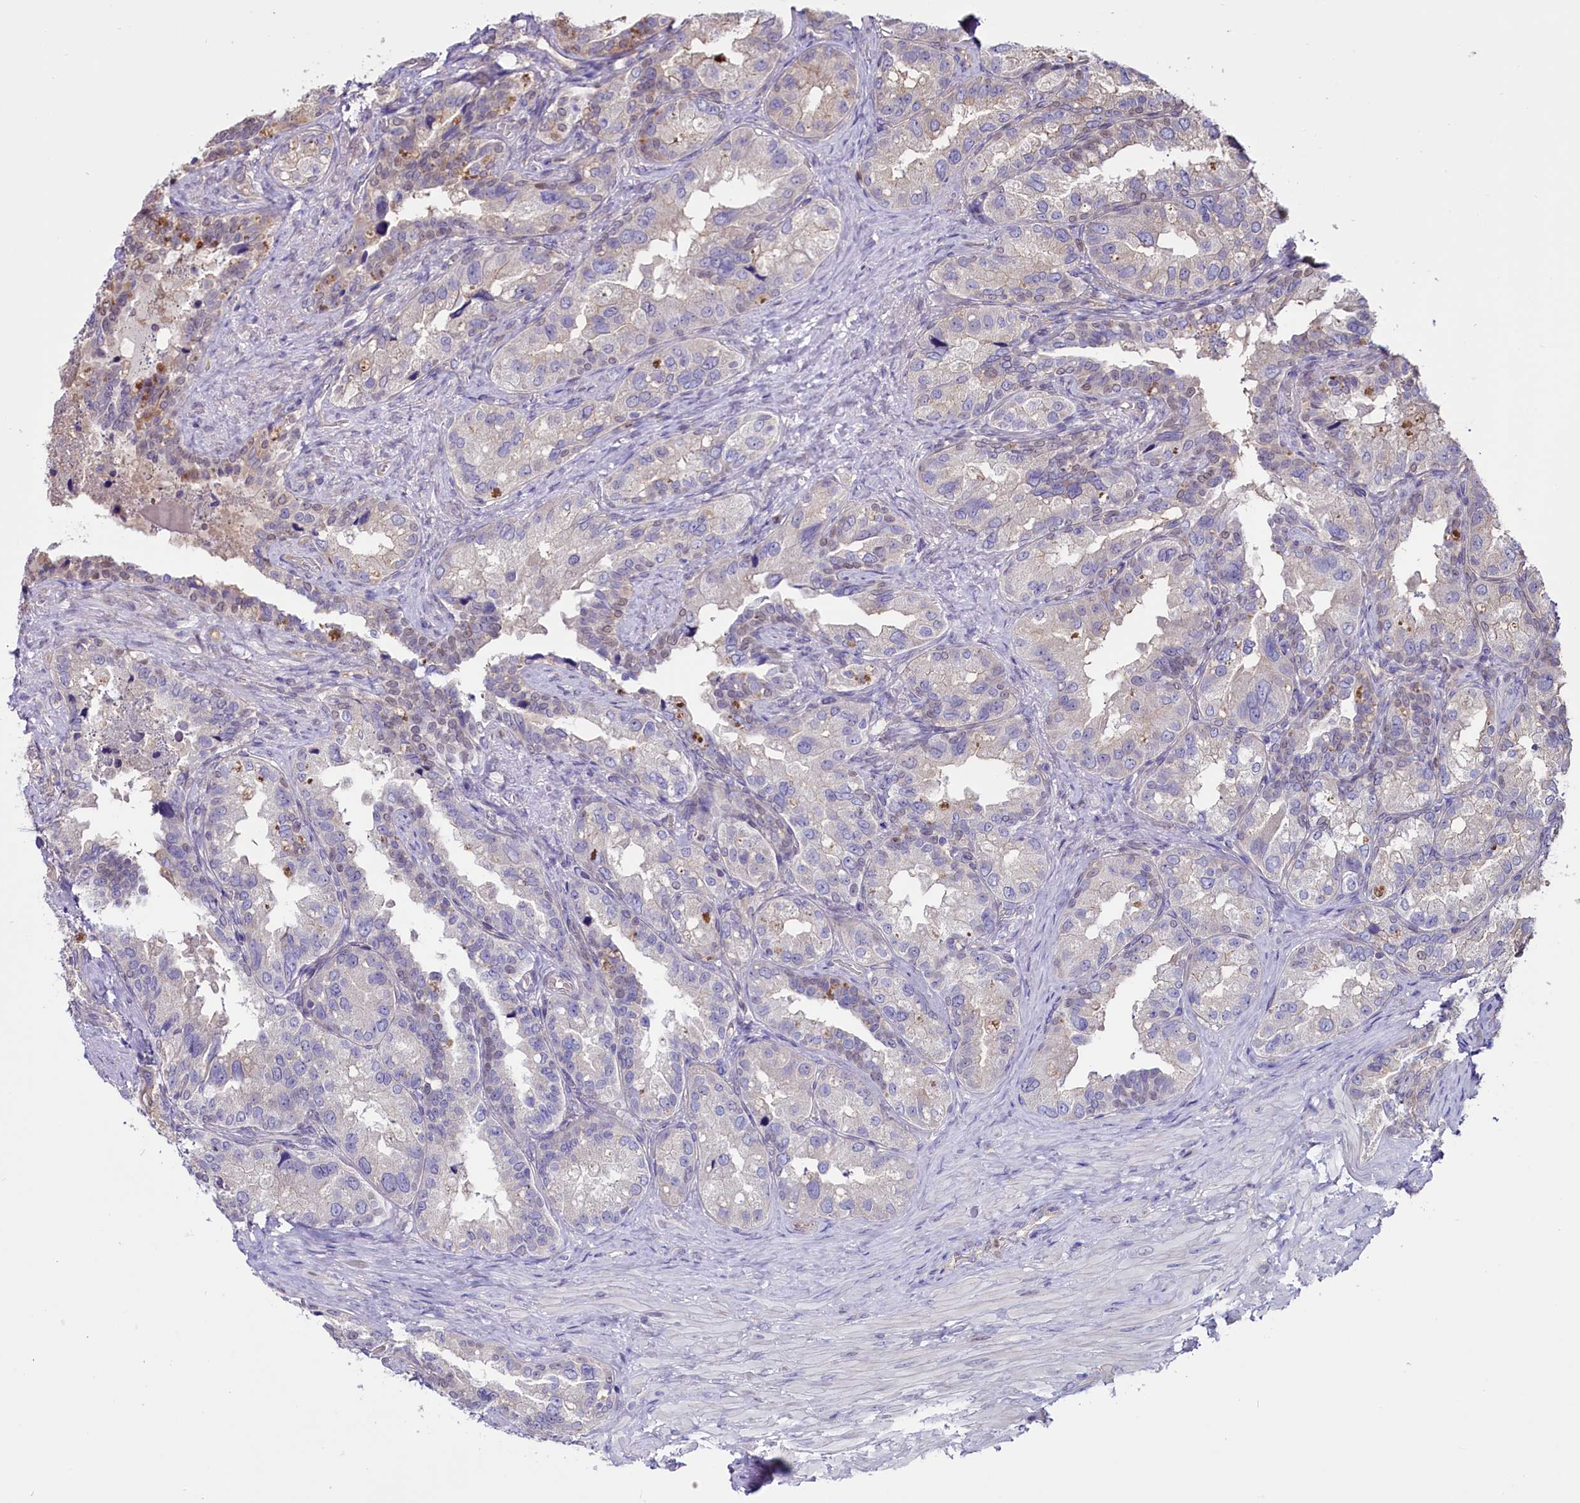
{"staining": {"intensity": "negative", "quantity": "none", "location": "none"}, "tissue": "seminal vesicle", "cell_type": "Glandular cells", "image_type": "normal", "snomed": [{"axis": "morphology", "description": "Normal tissue, NOS"}, {"axis": "topography", "description": "Seminal veicle"}, {"axis": "topography", "description": "Peripheral nerve tissue"}], "caption": "A high-resolution histopathology image shows immunohistochemistry (IHC) staining of unremarkable seminal vesicle, which shows no significant expression in glandular cells.", "gene": "PDILT", "patient": {"sex": "male", "age": 67}}